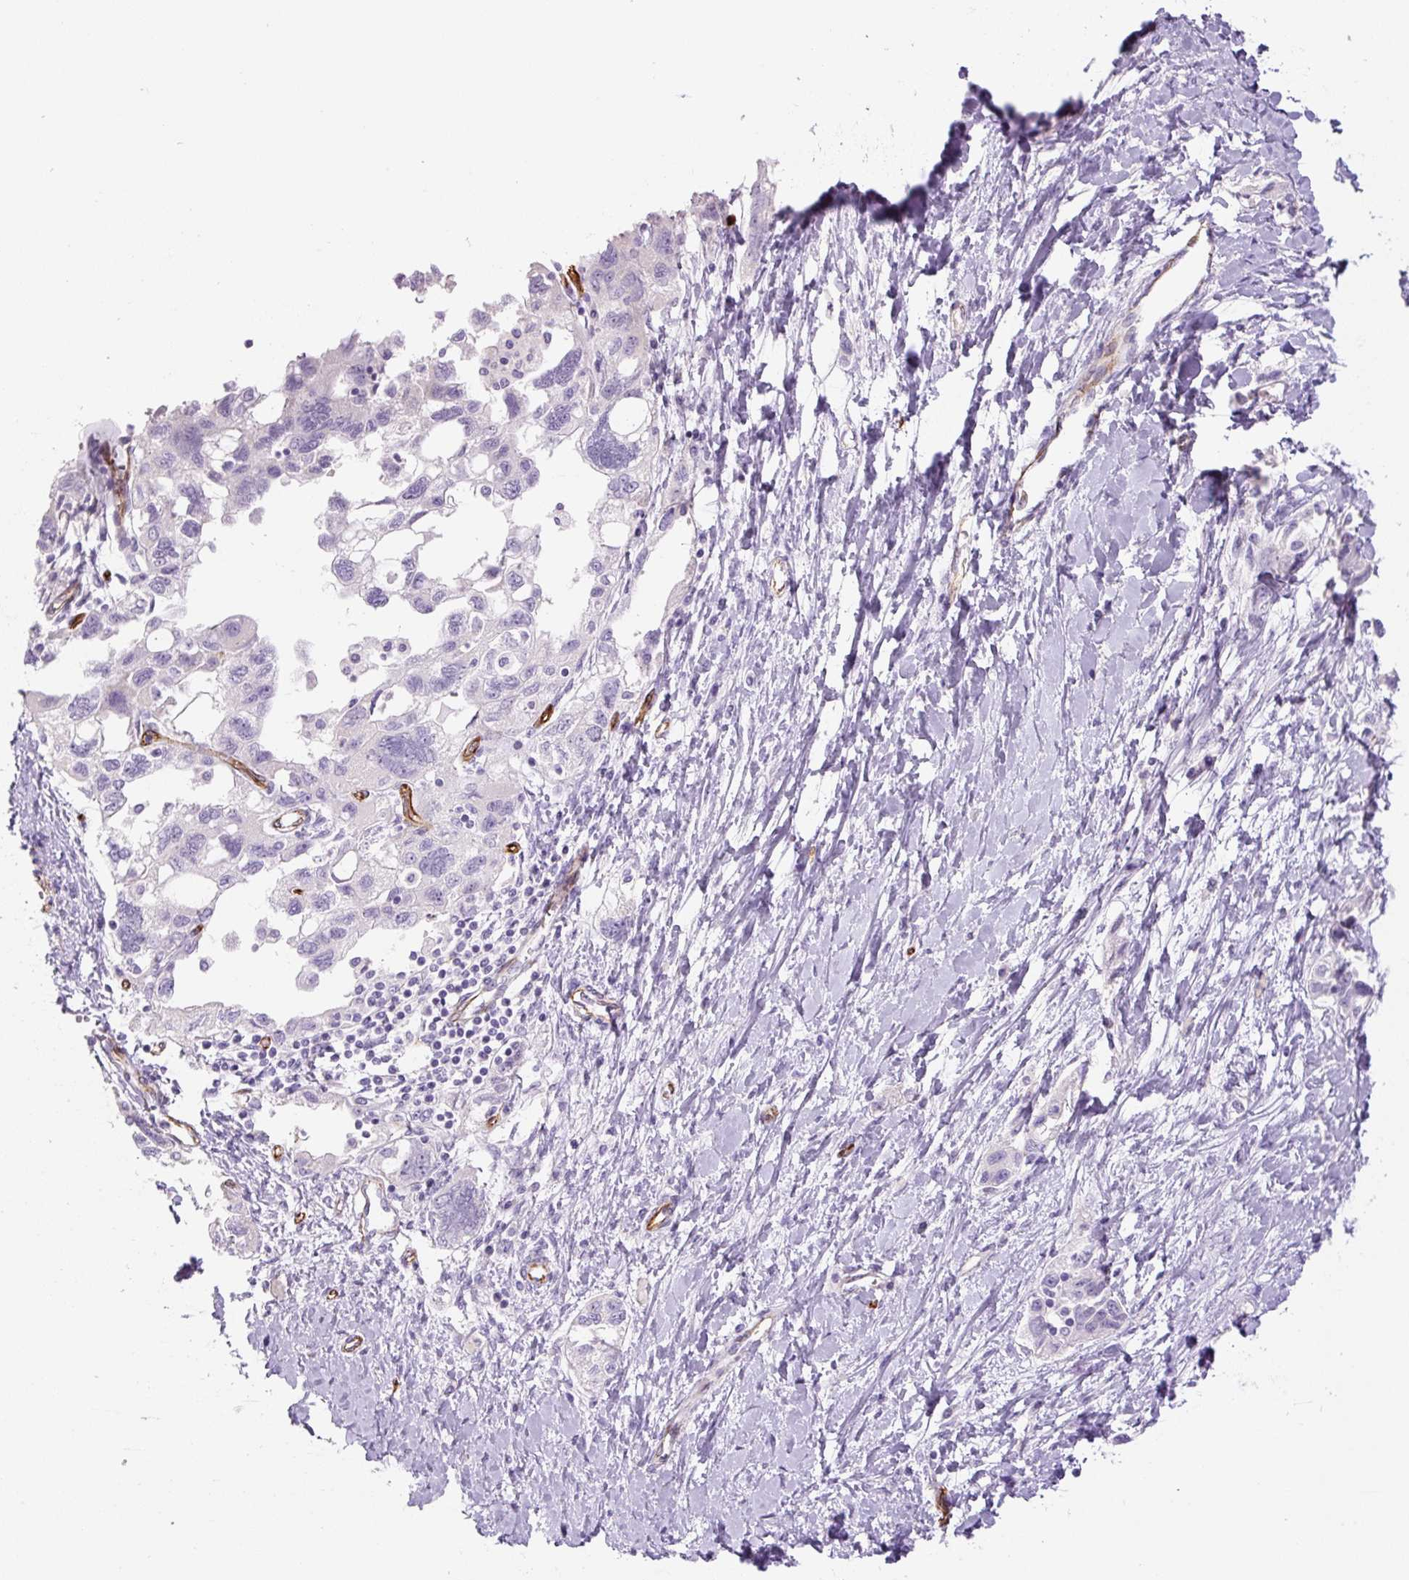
{"staining": {"intensity": "negative", "quantity": "none", "location": "none"}, "tissue": "ovarian cancer", "cell_type": "Tumor cells", "image_type": "cancer", "snomed": [{"axis": "morphology", "description": "Carcinoma, NOS"}, {"axis": "morphology", "description": "Cystadenocarcinoma, serous, NOS"}, {"axis": "topography", "description": "Ovary"}], "caption": "Carcinoma (ovarian) was stained to show a protein in brown. There is no significant expression in tumor cells.", "gene": "NES", "patient": {"sex": "female", "age": 69}}